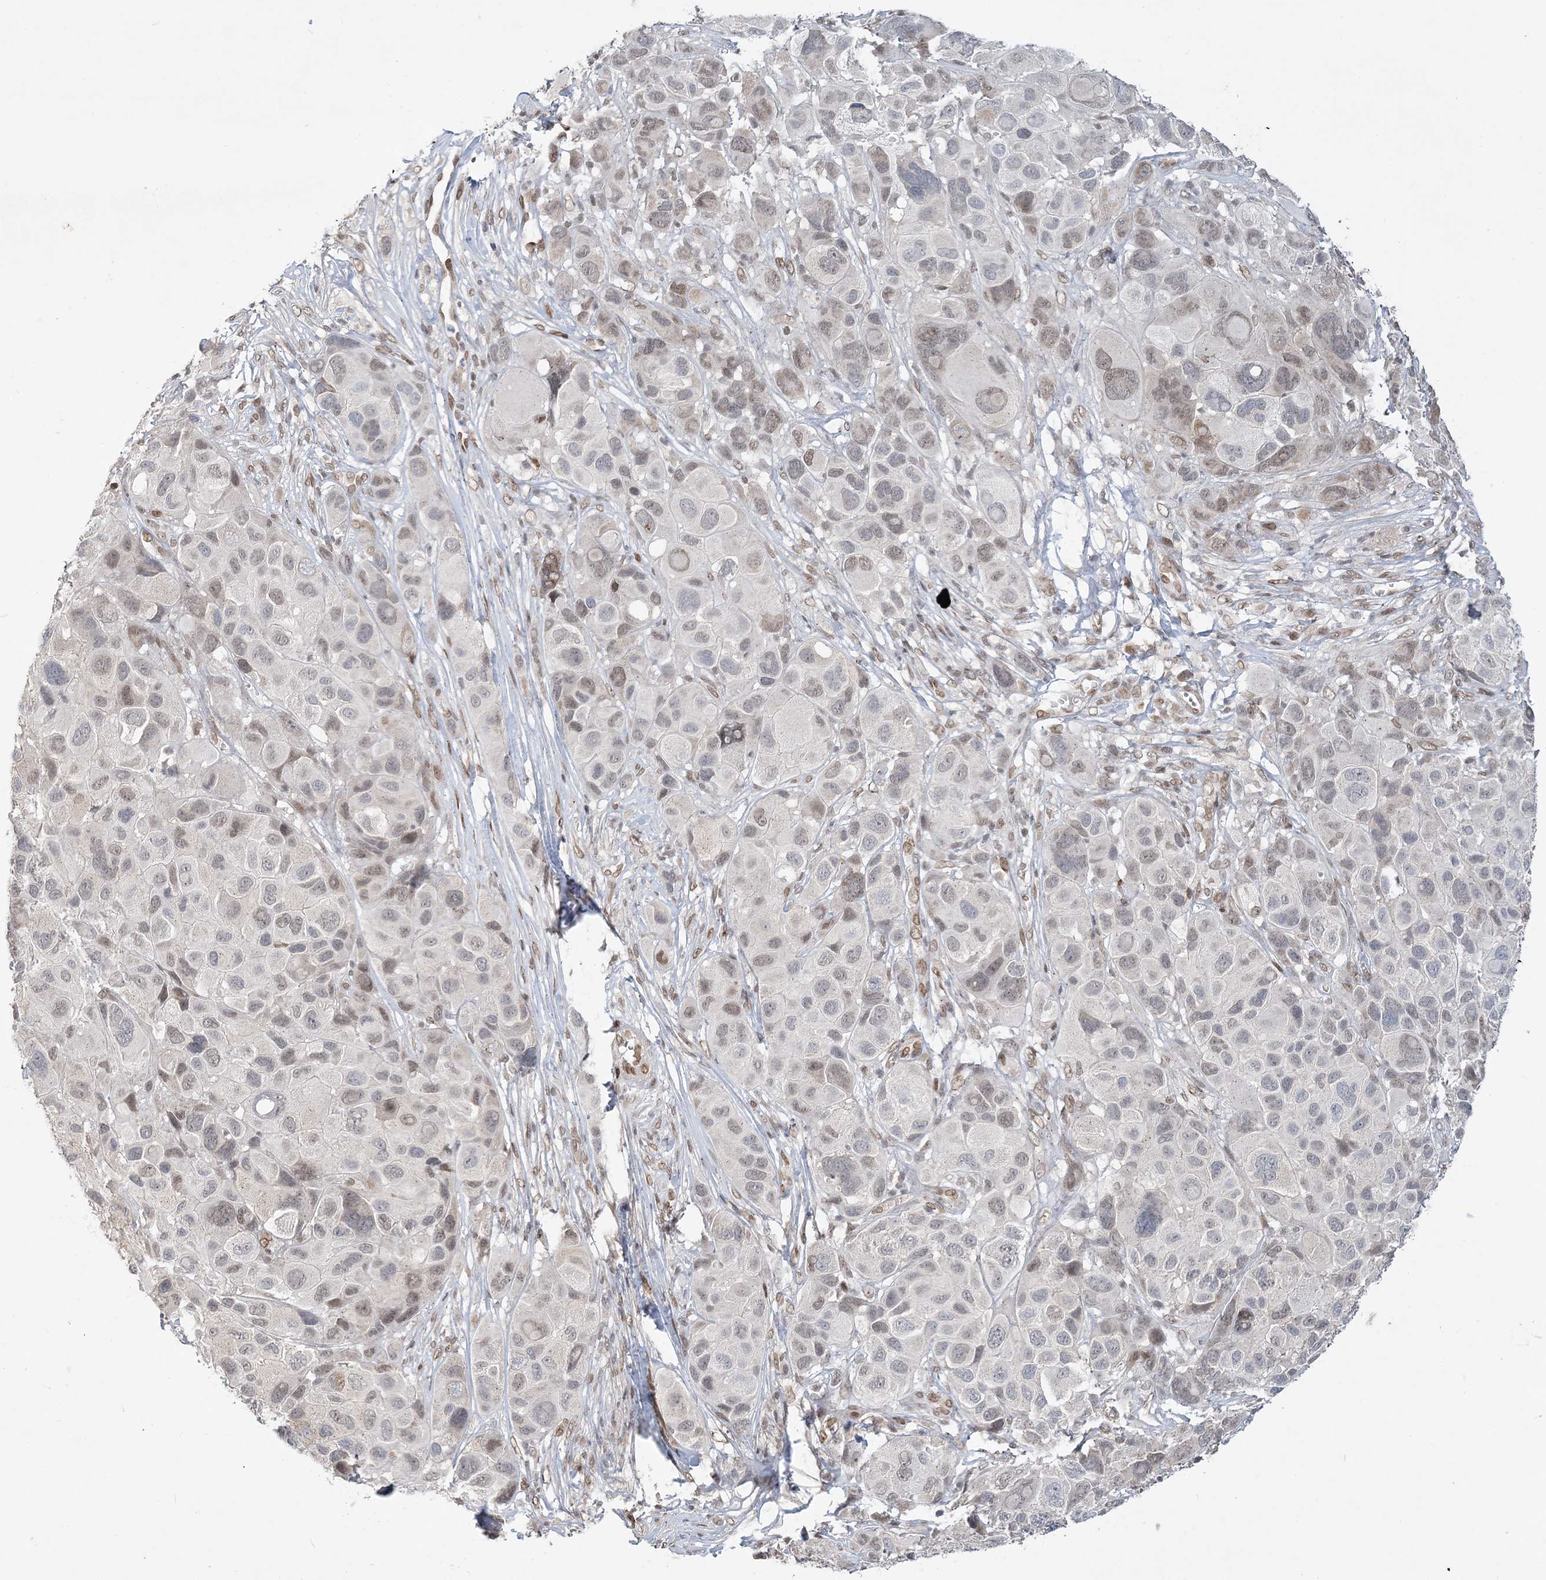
{"staining": {"intensity": "moderate", "quantity": "<25%", "location": "nuclear"}, "tissue": "melanoma", "cell_type": "Tumor cells", "image_type": "cancer", "snomed": [{"axis": "morphology", "description": "Malignant melanoma, NOS"}, {"axis": "topography", "description": "Skin of trunk"}], "caption": "This image demonstrates immunohistochemistry staining of malignant melanoma, with low moderate nuclear positivity in about <25% of tumor cells.", "gene": "WAC", "patient": {"sex": "male", "age": 71}}